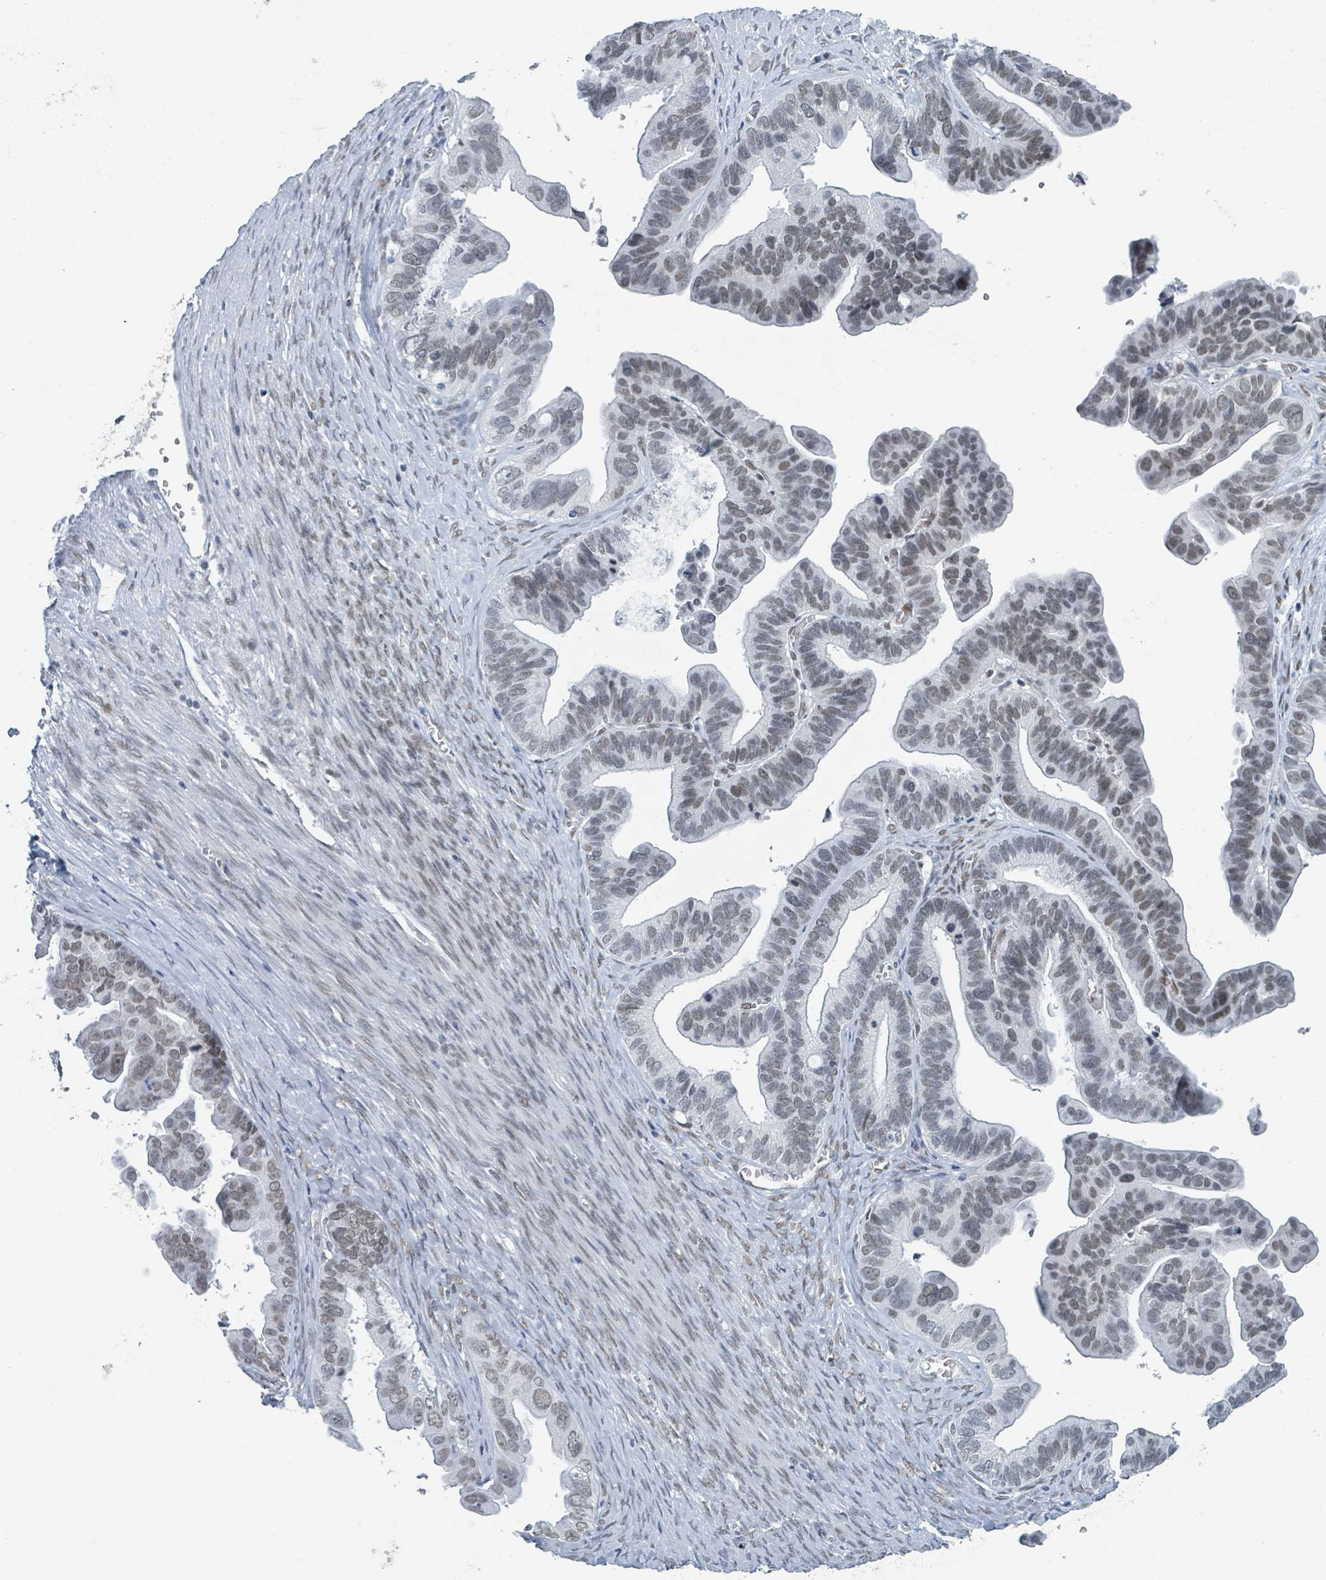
{"staining": {"intensity": "weak", "quantity": "25%-75%", "location": "nuclear"}, "tissue": "ovarian cancer", "cell_type": "Tumor cells", "image_type": "cancer", "snomed": [{"axis": "morphology", "description": "Cystadenocarcinoma, serous, NOS"}, {"axis": "topography", "description": "Ovary"}], "caption": "Brown immunohistochemical staining in human ovarian cancer (serous cystadenocarcinoma) displays weak nuclear expression in approximately 25%-75% of tumor cells.", "gene": "EHMT2", "patient": {"sex": "female", "age": 56}}